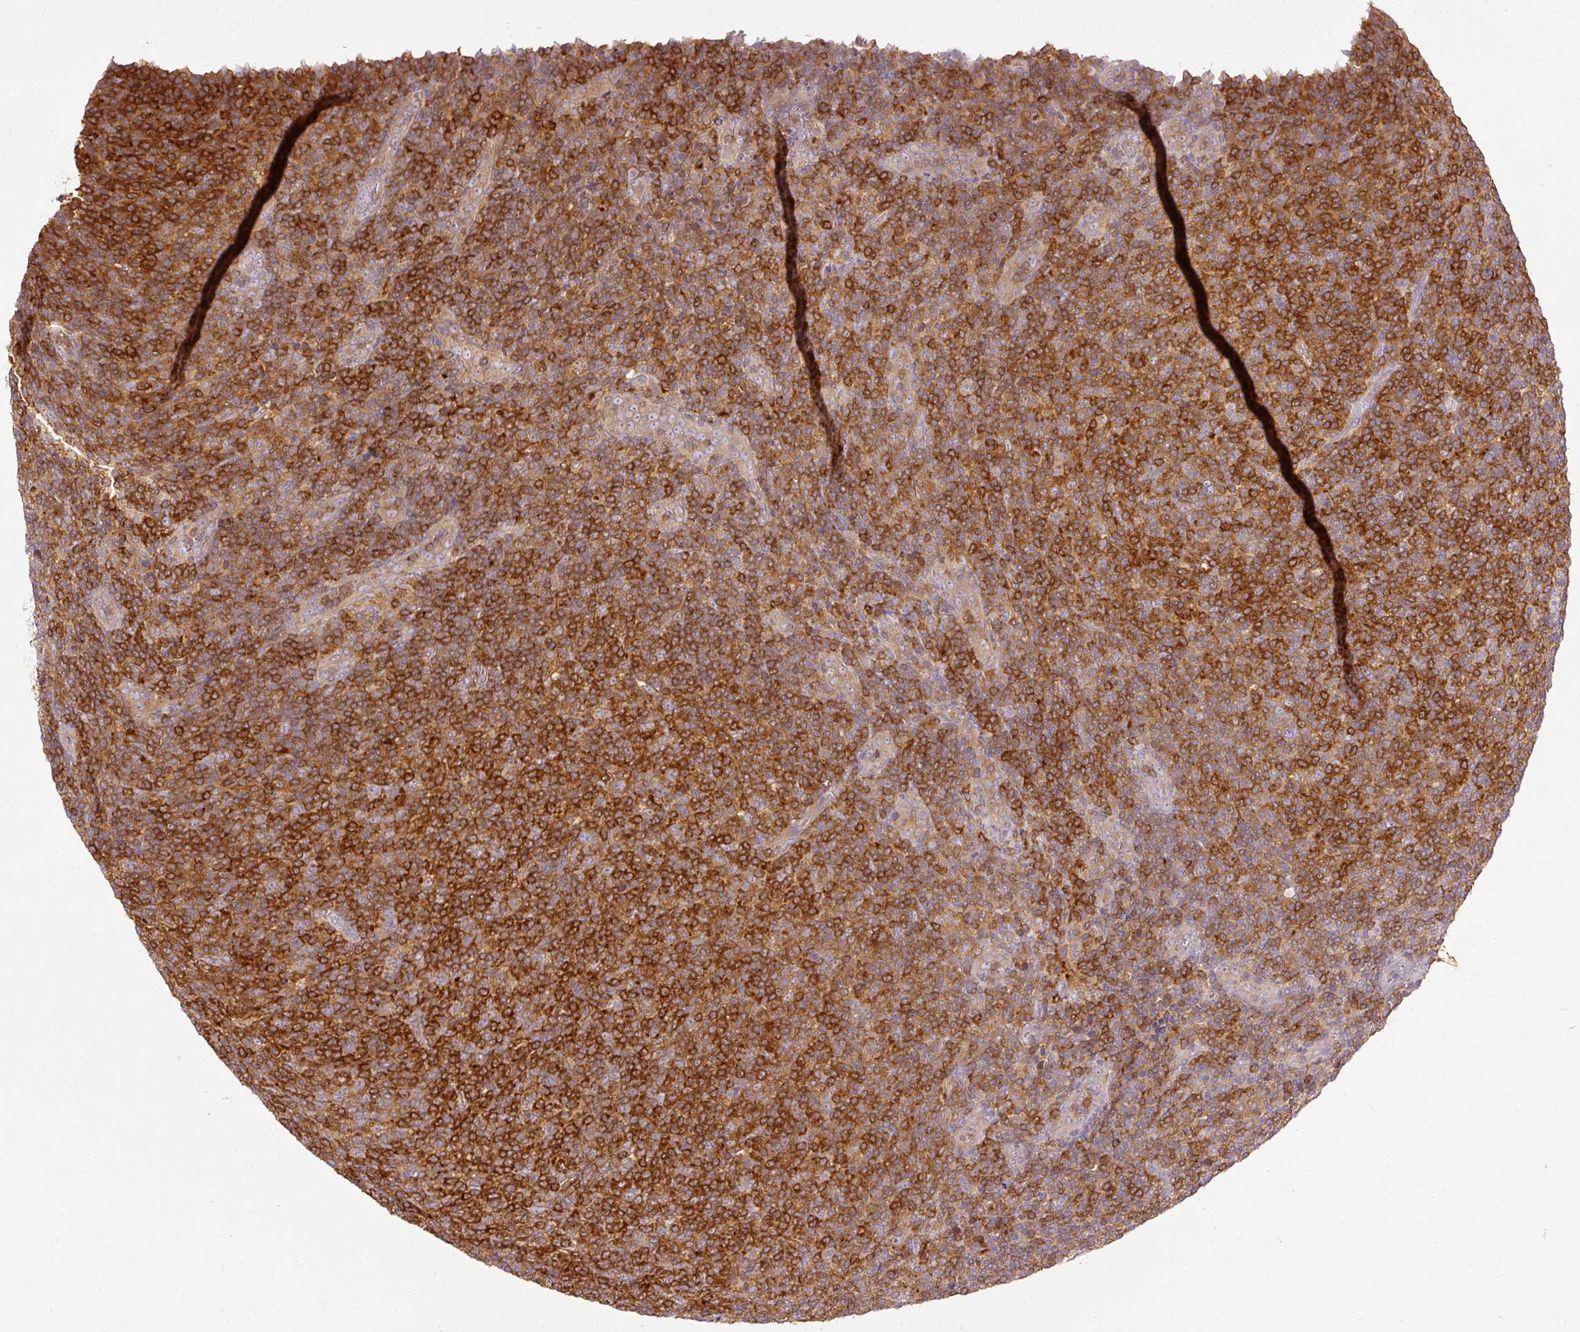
{"staining": {"intensity": "strong", "quantity": ">75%", "location": "cytoplasmic/membranous"}, "tissue": "lymphoma", "cell_type": "Tumor cells", "image_type": "cancer", "snomed": [{"axis": "morphology", "description": "Malignant lymphoma, non-Hodgkin's type, Low grade"}, {"axis": "topography", "description": "Lymph node"}], "caption": "Human lymphoma stained for a protein (brown) exhibits strong cytoplasmic/membranous positive expression in approximately >75% of tumor cells.", "gene": "ARMH3", "patient": {"sex": "male", "age": 66}}